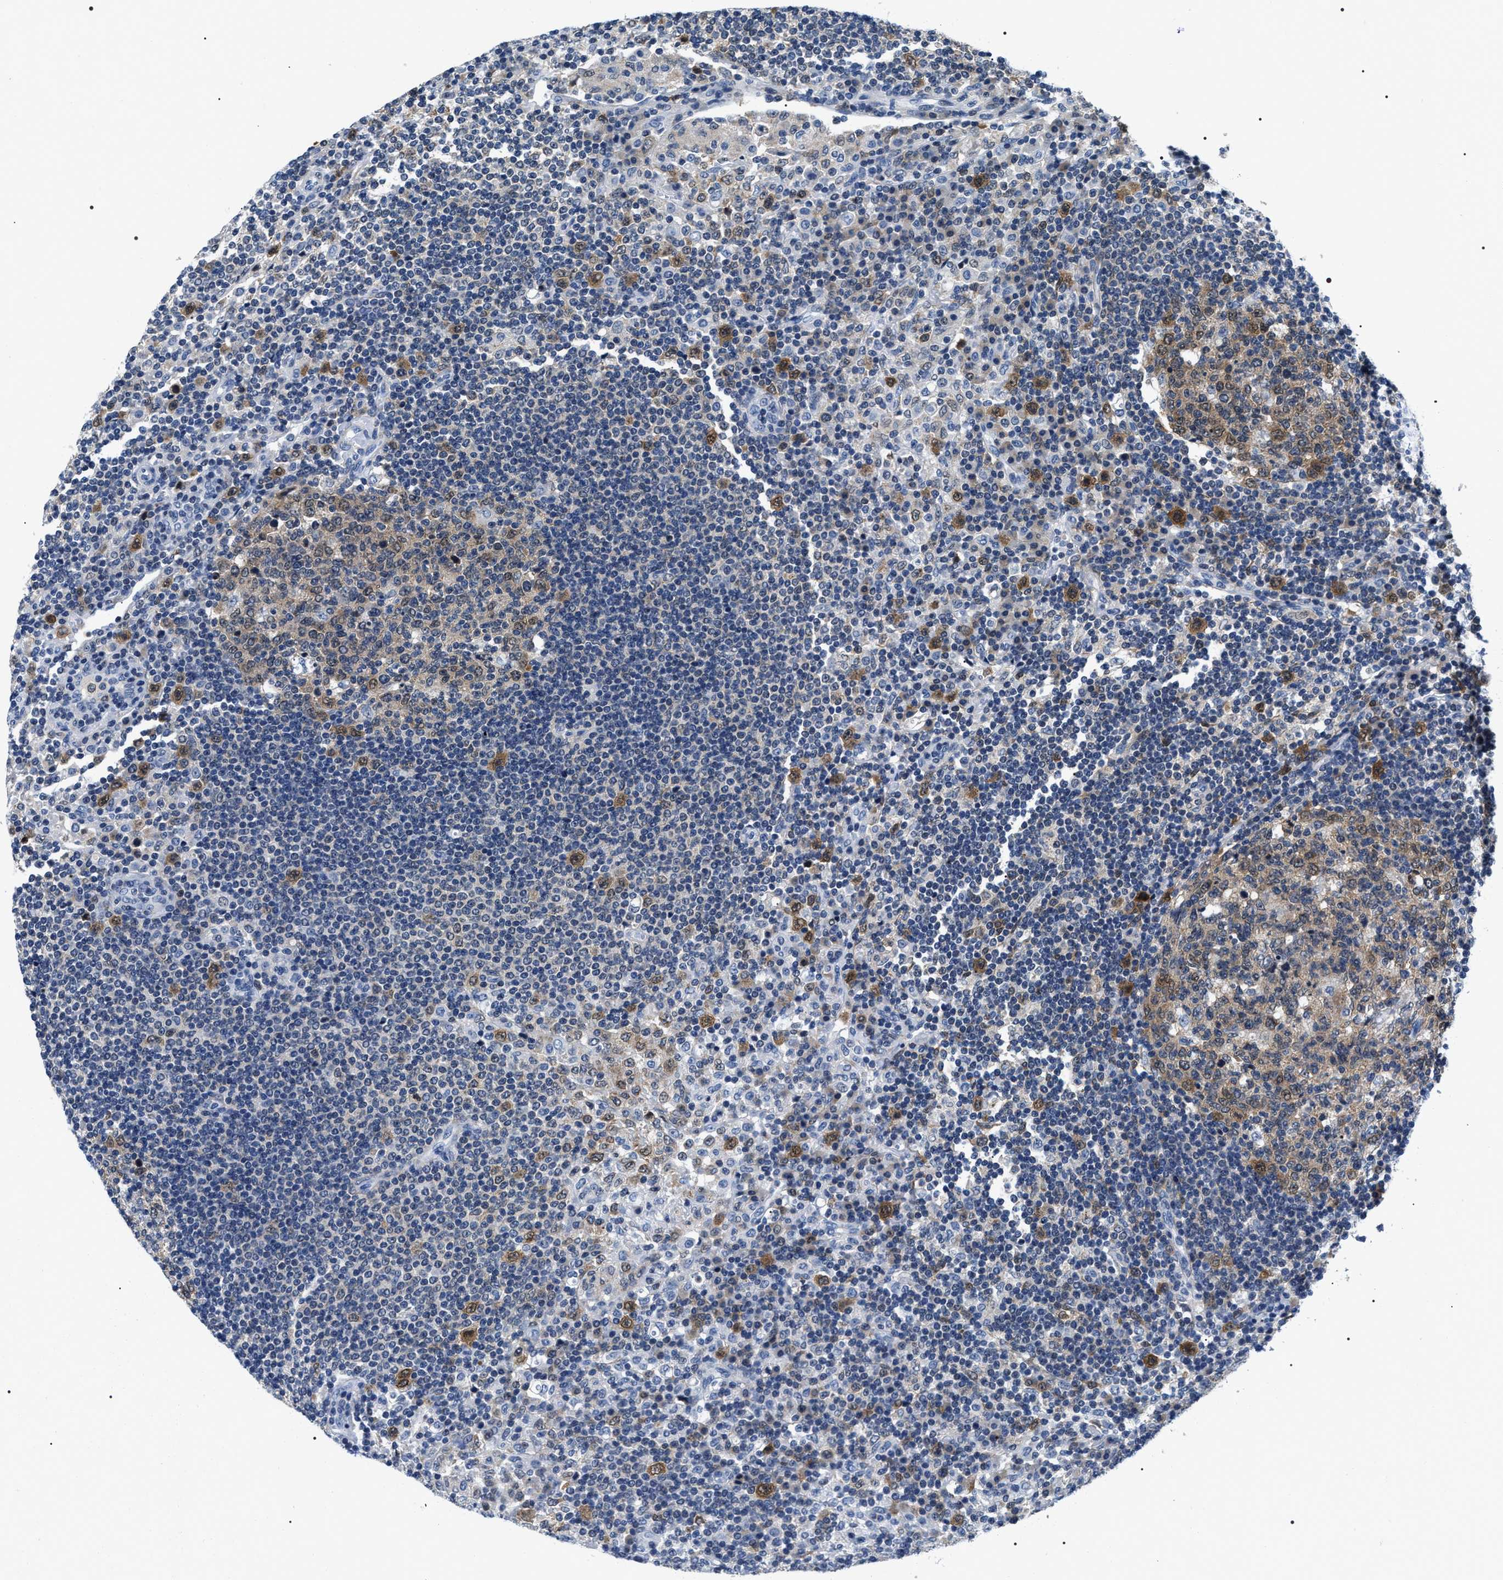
{"staining": {"intensity": "moderate", "quantity": ">75%", "location": "cytoplasmic/membranous"}, "tissue": "lymph node", "cell_type": "Germinal center cells", "image_type": "normal", "snomed": [{"axis": "morphology", "description": "Normal tissue, NOS"}, {"axis": "topography", "description": "Lymph node"}], "caption": "Lymph node stained with immunohistochemistry (IHC) shows moderate cytoplasmic/membranous expression in approximately >75% of germinal center cells. Using DAB (brown) and hematoxylin (blue) stains, captured at high magnification using brightfield microscopy.", "gene": "BAG2", "patient": {"sex": "female", "age": 53}}